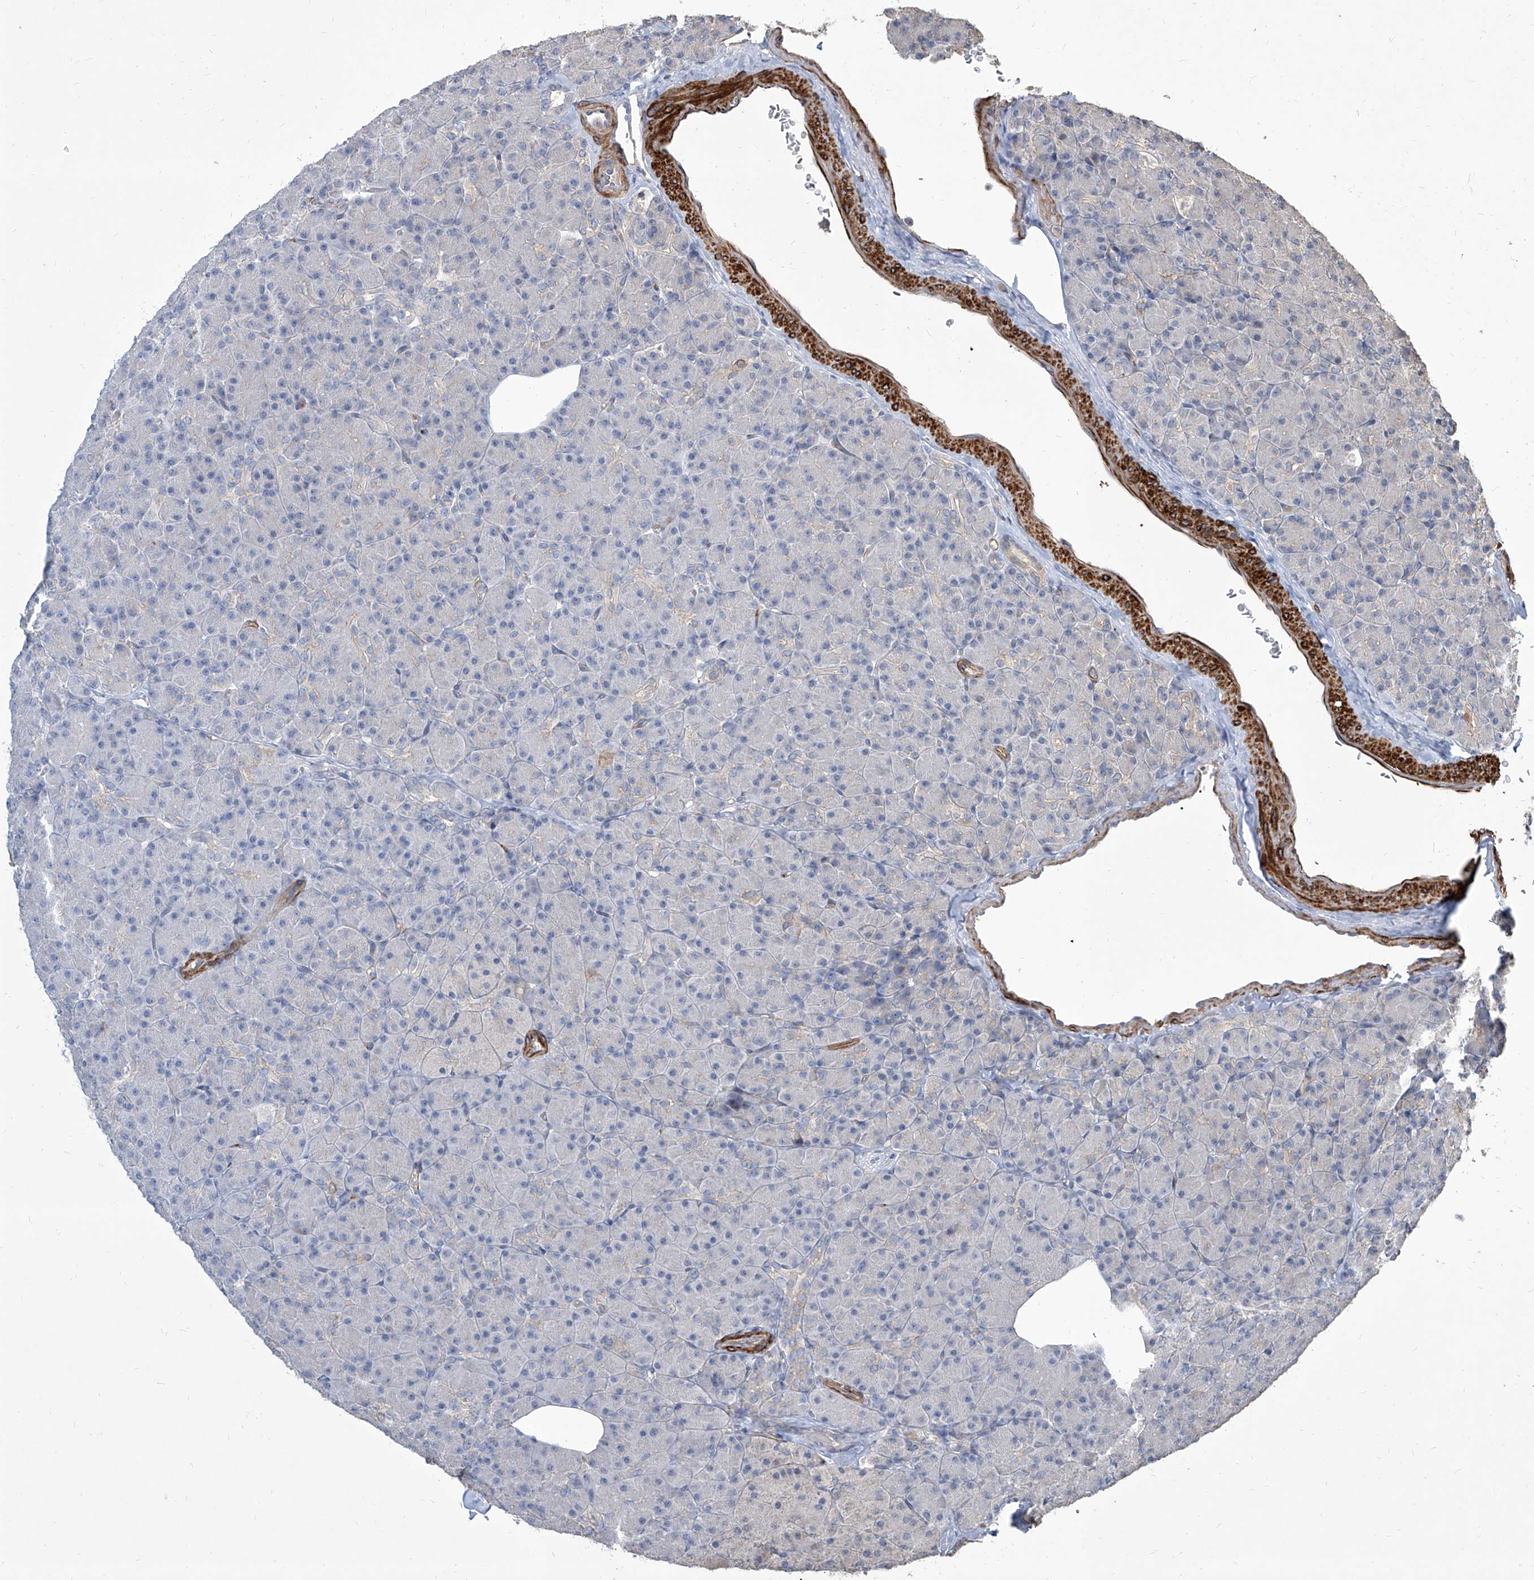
{"staining": {"intensity": "weak", "quantity": "<25%", "location": "cytoplasmic/membranous"}, "tissue": "pancreas", "cell_type": "Exocrine glandular cells", "image_type": "normal", "snomed": [{"axis": "morphology", "description": "Normal tissue, NOS"}, {"axis": "topography", "description": "Pancreas"}], "caption": "There is no significant staining in exocrine glandular cells of pancreas. The staining is performed using DAB (3,3'-diaminobenzidine) brown chromogen with nuclei counter-stained in using hematoxylin.", "gene": "FAM83B", "patient": {"sex": "female", "age": 43}}